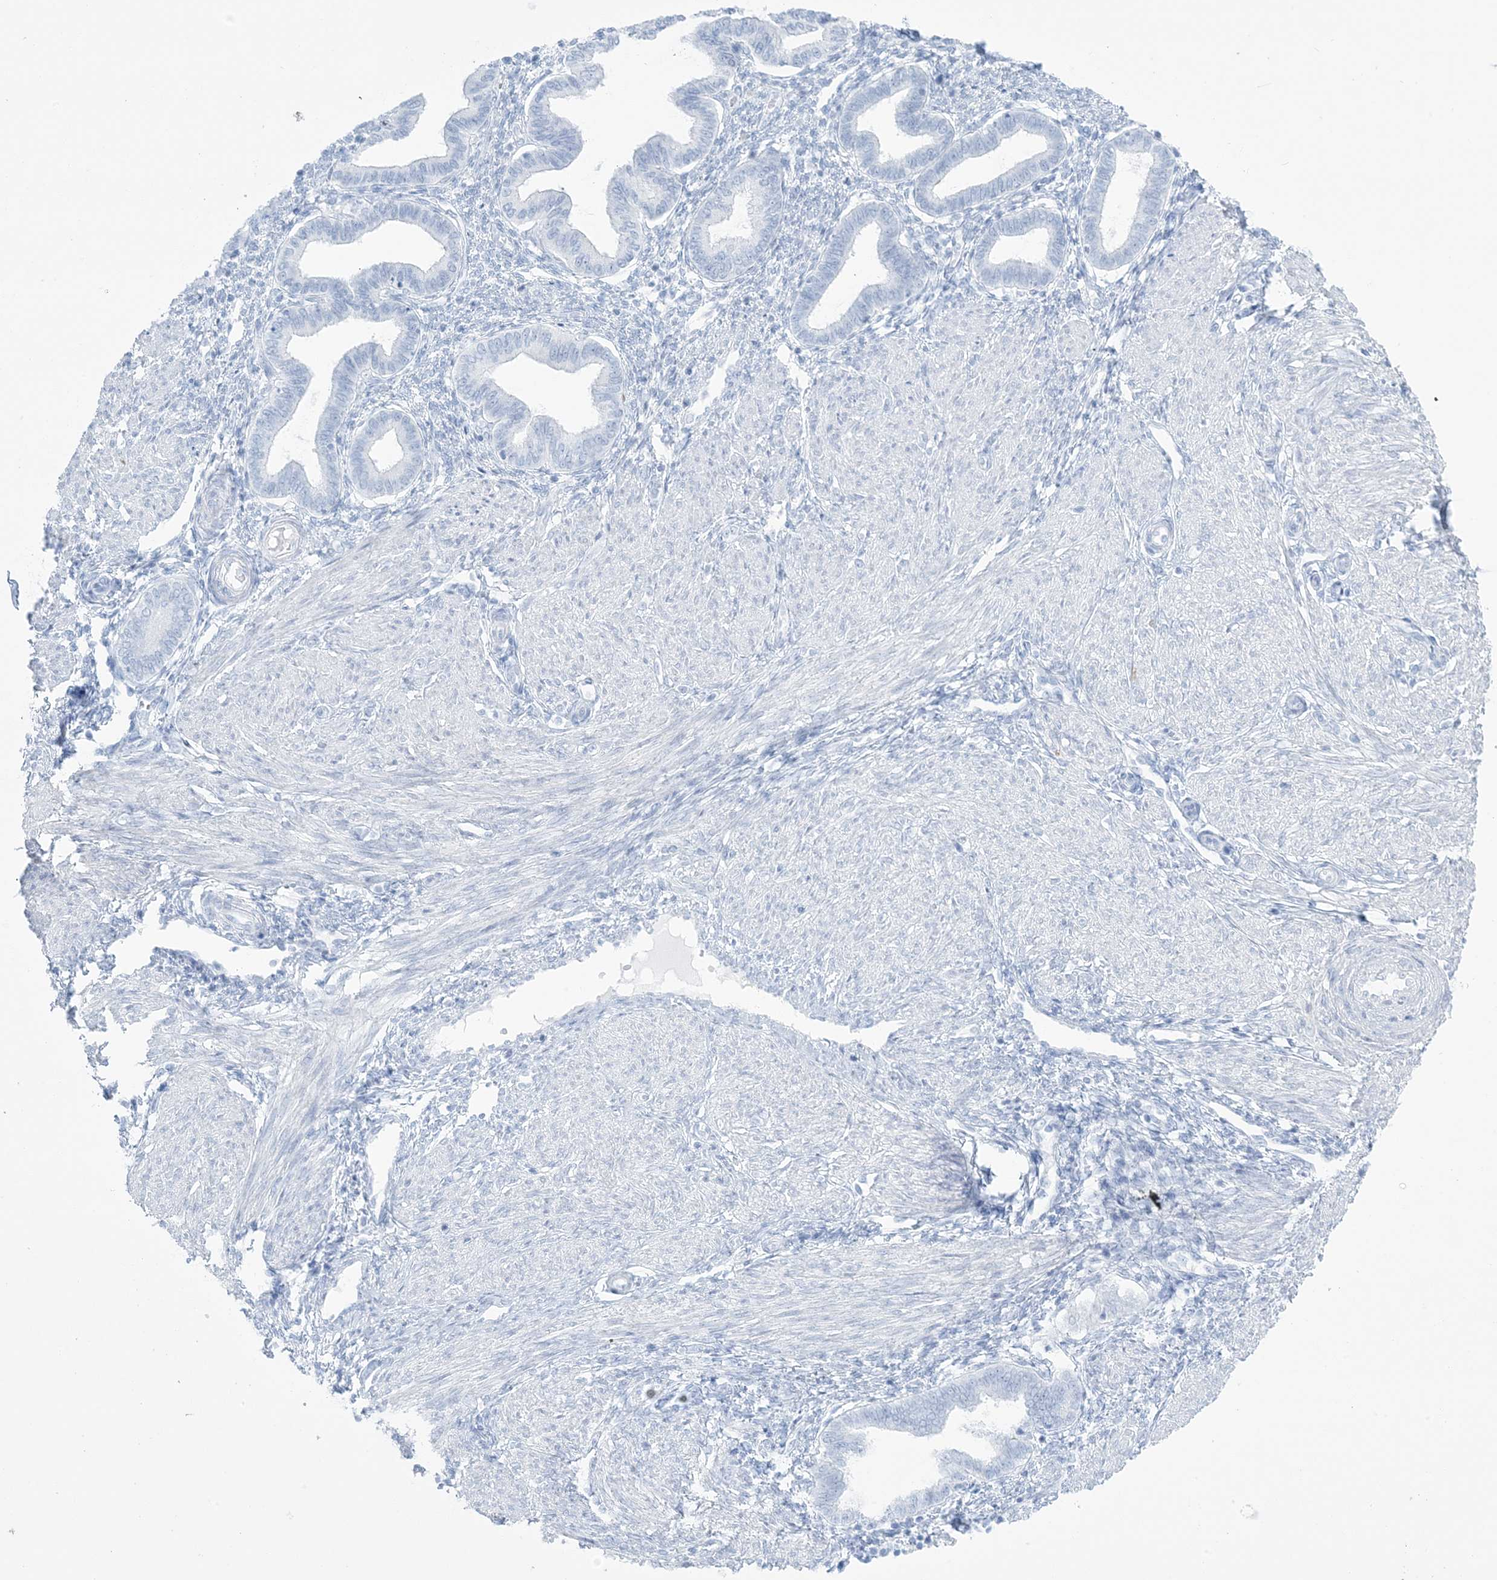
{"staining": {"intensity": "negative", "quantity": "none", "location": "none"}, "tissue": "endometrium", "cell_type": "Cells in endometrial stroma", "image_type": "normal", "snomed": [{"axis": "morphology", "description": "Normal tissue, NOS"}, {"axis": "topography", "description": "Endometrium"}], "caption": "An image of human endometrium is negative for staining in cells in endometrial stroma. (DAB immunohistochemistry (IHC) with hematoxylin counter stain).", "gene": "AGXT", "patient": {"sex": "female", "age": 53}}